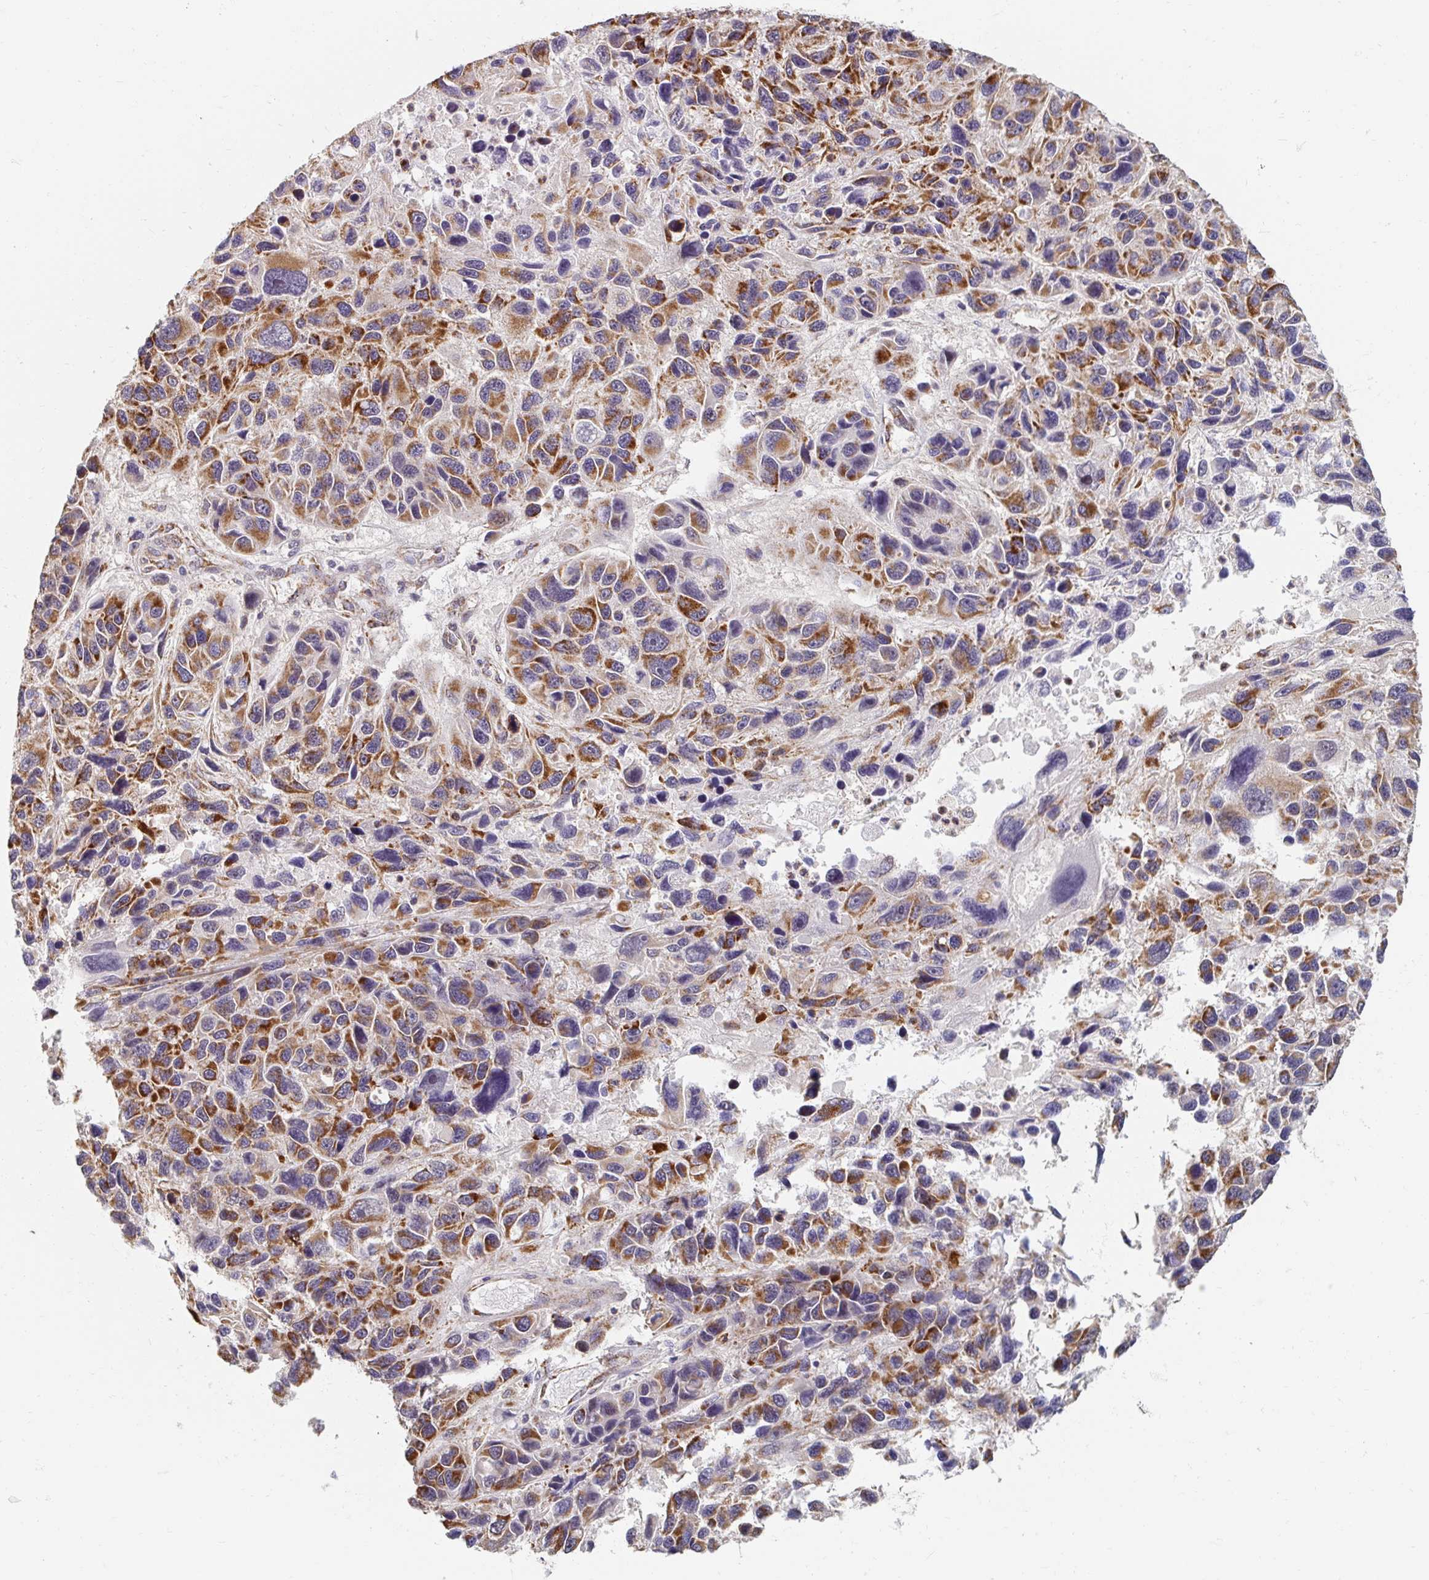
{"staining": {"intensity": "moderate", "quantity": "25%-75%", "location": "cytoplasmic/membranous"}, "tissue": "melanoma", "cell_type": "Tumor cells", "image_type": "cancer", "snomed": [{"axis": "morphology", "description": "Malignant melanoma, NOS"}, {"axis": "topography", "description": "Skin"}], "caption": "A medium amount of moderate cytoplasmic/membranous positivity is identified in approximately 25%-75% of tumor cells in malignant melanoma tissue.", "gene": "MAVS", "patient": {"sex": "male", "age": 53}}